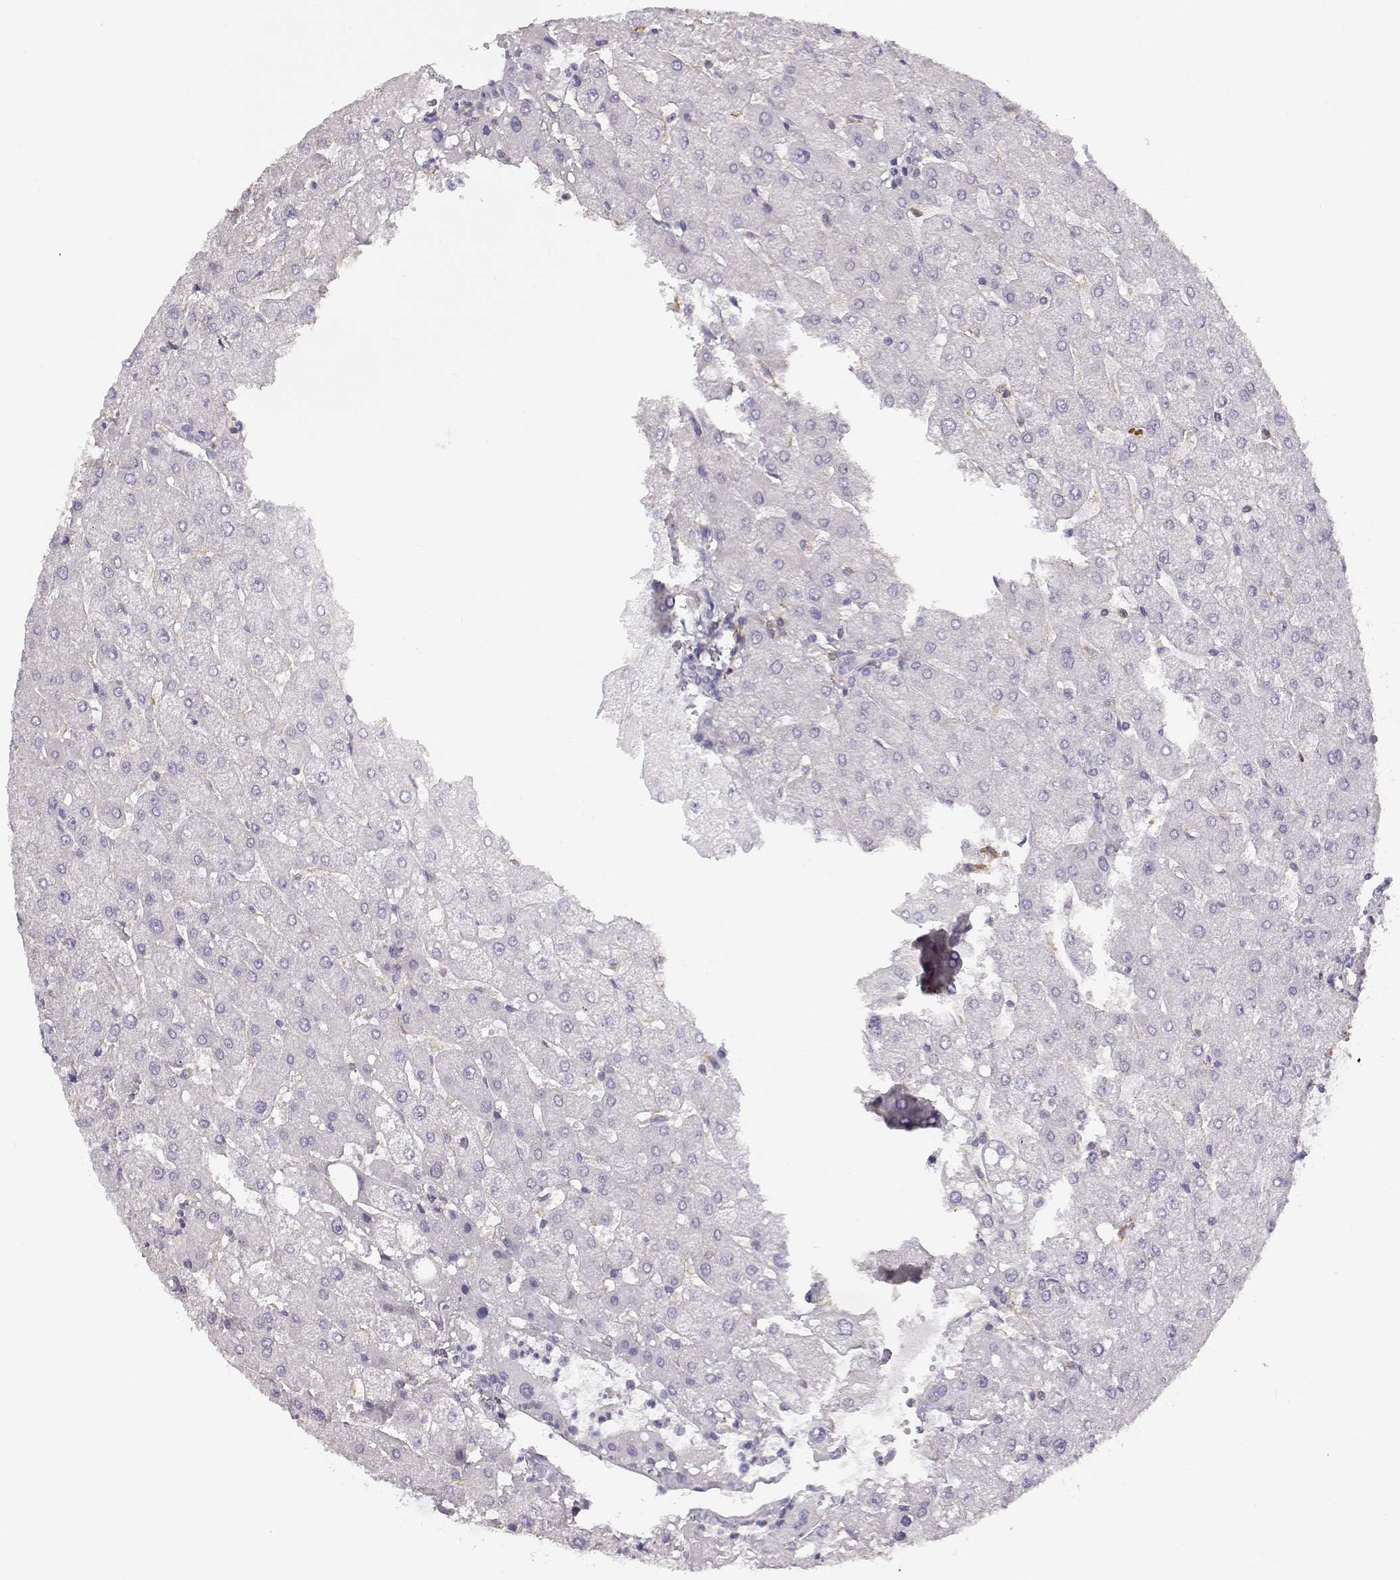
{"staining": {"intensity": "negative", "quantity": "none", "location": "none"}, "tissue": "liver", "cell_type": "Cholangiocytes", "image_type": "normal", "snomed": [{"axis": "morphology", "description": "Normal tissue, NOS"}, {"axis": "topography", "description": "Liver"}], "caption": "The micrograph exhibits no significant staining in cholangiocytes of liver.", "gene": "DAPL1", "patient": {"sex": "male", "age": 67}}